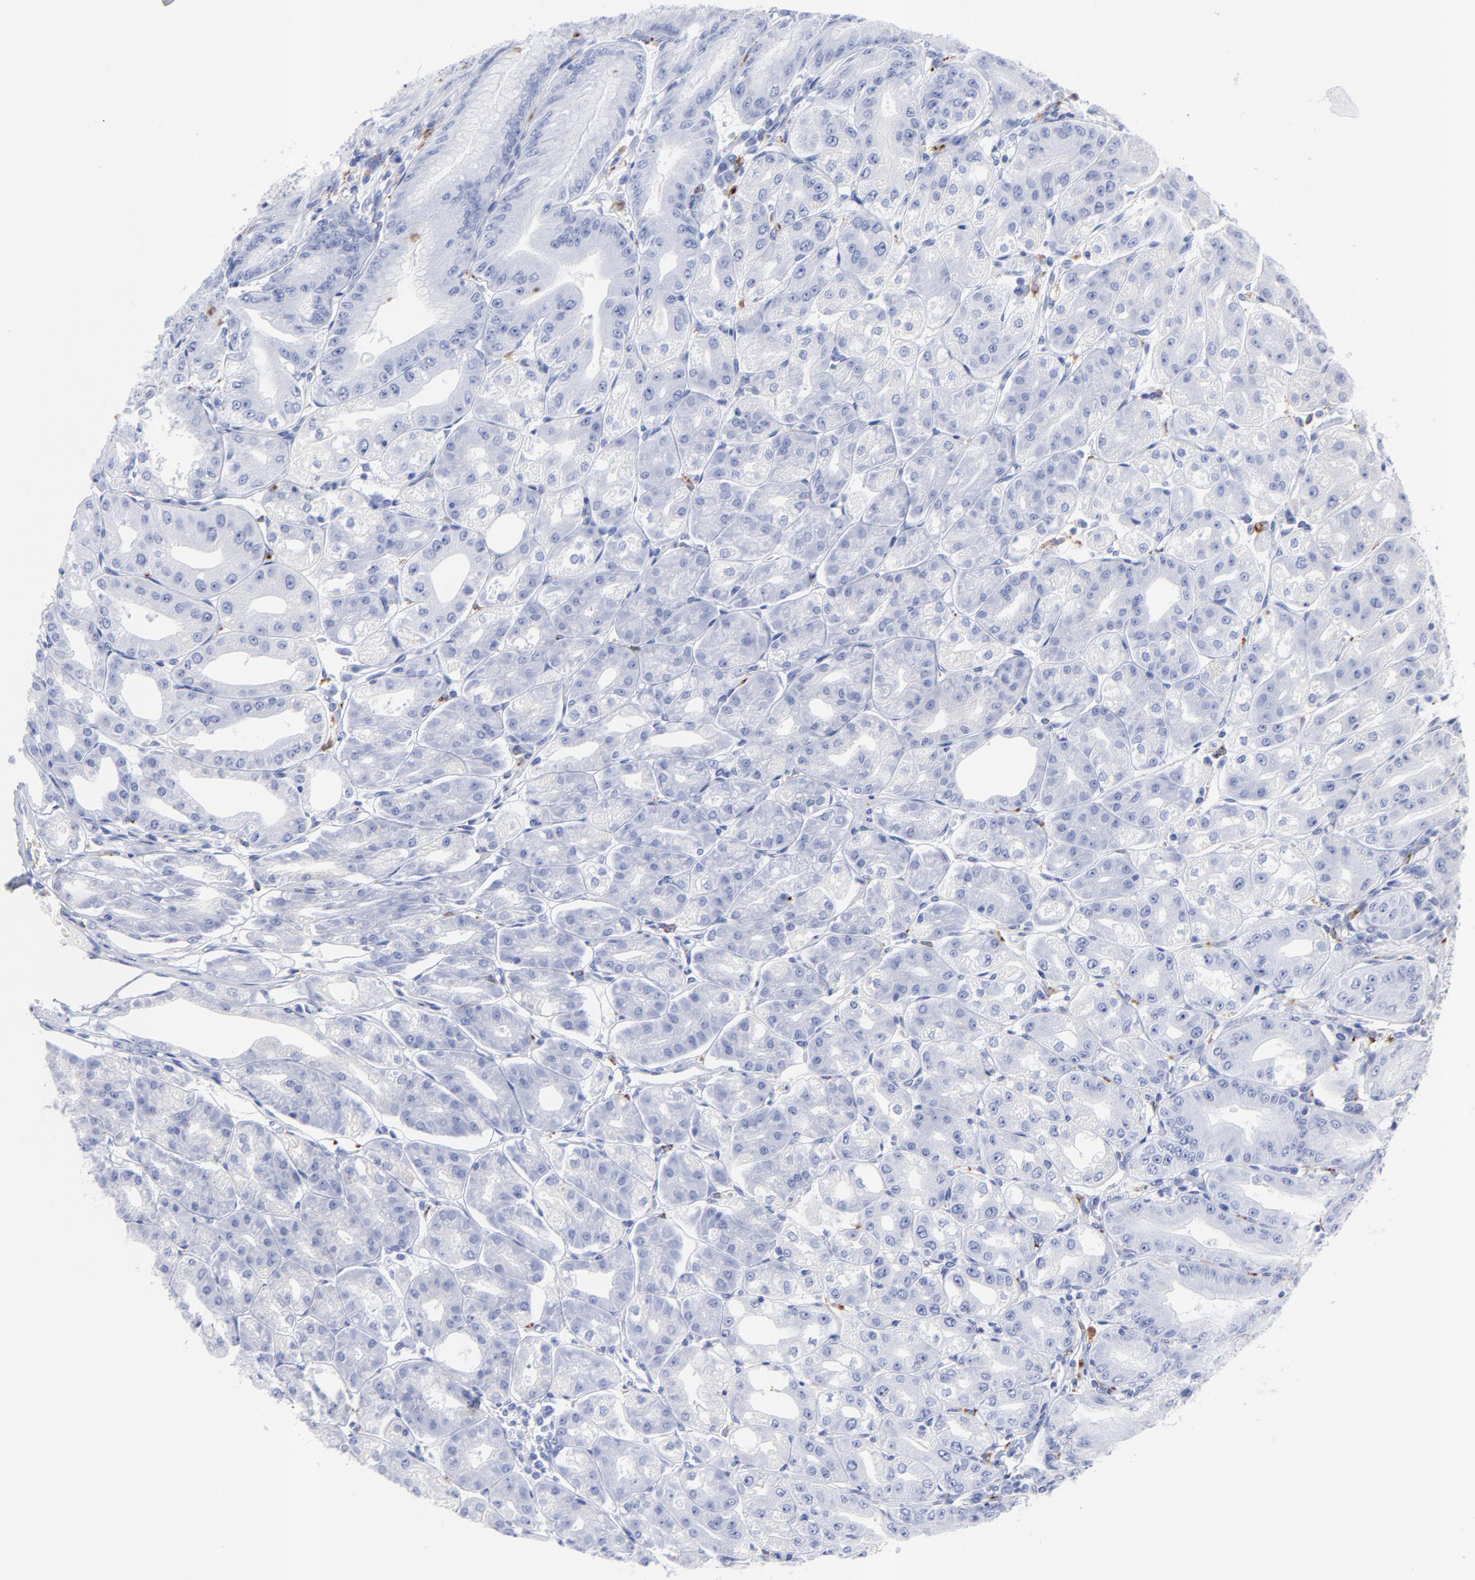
{"staining": {"intensity": "negative", "quantity": "none", "location": "none"}, "tissue": "stomach", "cell_type": "Glandular cells", "image_type": "normal", "snomed": [{"axis": "morphology", "description": "Normal tissue, NOS"}, {"axis": "topography", "description": "Stomach, lower"}], "caption": "Normal stomach was stained to show a protein in brown. There is no significant expression in glandular cells.", "gene": "CPVL", "patient": {"sex": "male", "age": 71}}